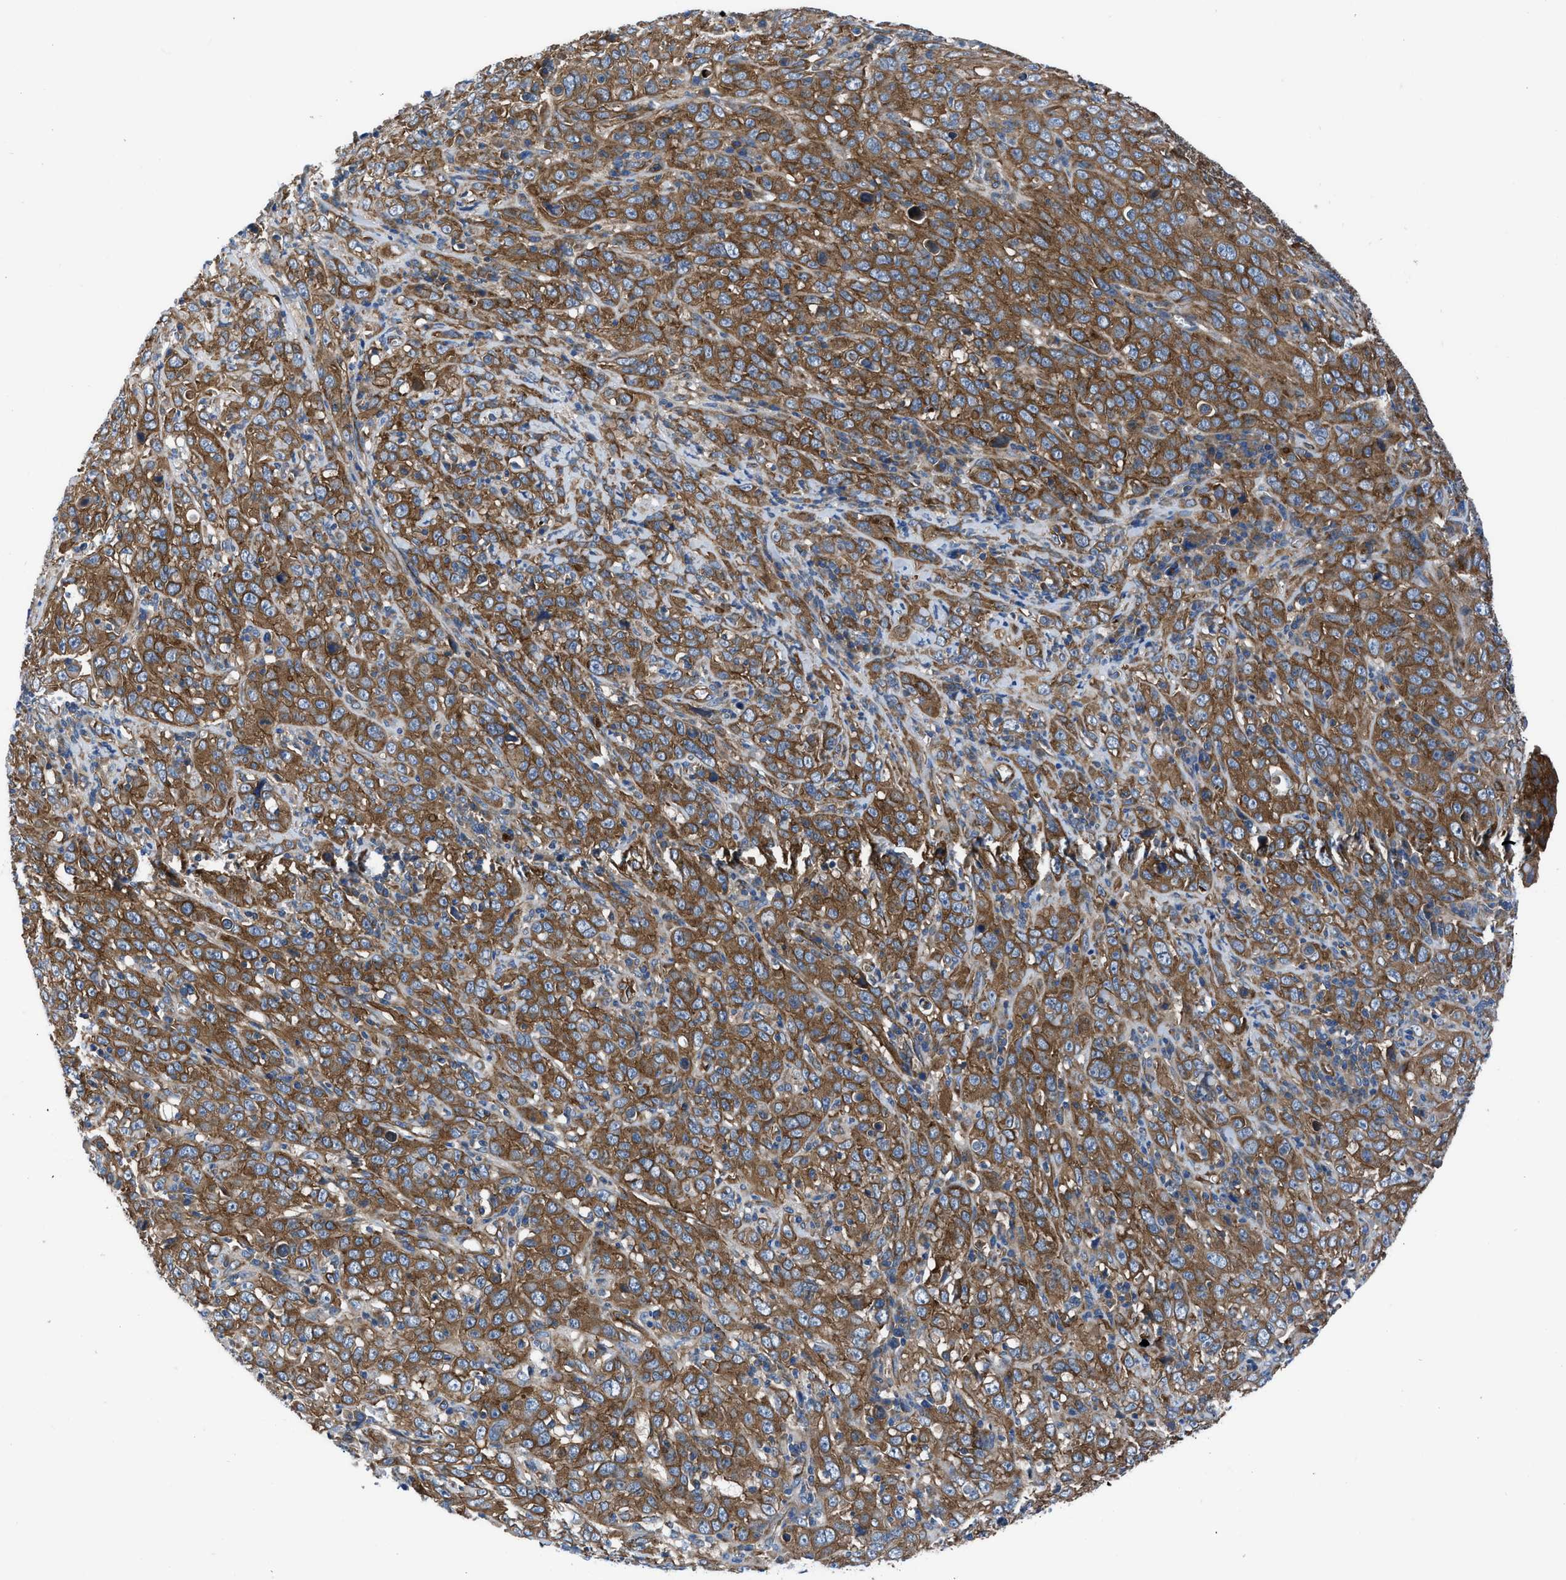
{"staining": {"intensity": "strong", "quantity": ">75%", "location": "cytoplasmic/membranous"}, "tissue": "cervical cancer", "cell_type": "Tumor cells", "image_type": "cancer", "snomed": [{"axis": "morphology", "description": "Squamous cell carcinoma, NOS"}, {"axis": "topography", "description": "Cervix"}], "caption": "Immunohistochemistry (IHC) photomicrograph of human cervical cancer stained for a protein (brown), which displays high levels of strong cytoplasmic/membranous positivity in approximately >75% of tumor cells.", "gene": "TRIP4", "patient": {"sex": "female", "age": 46}}